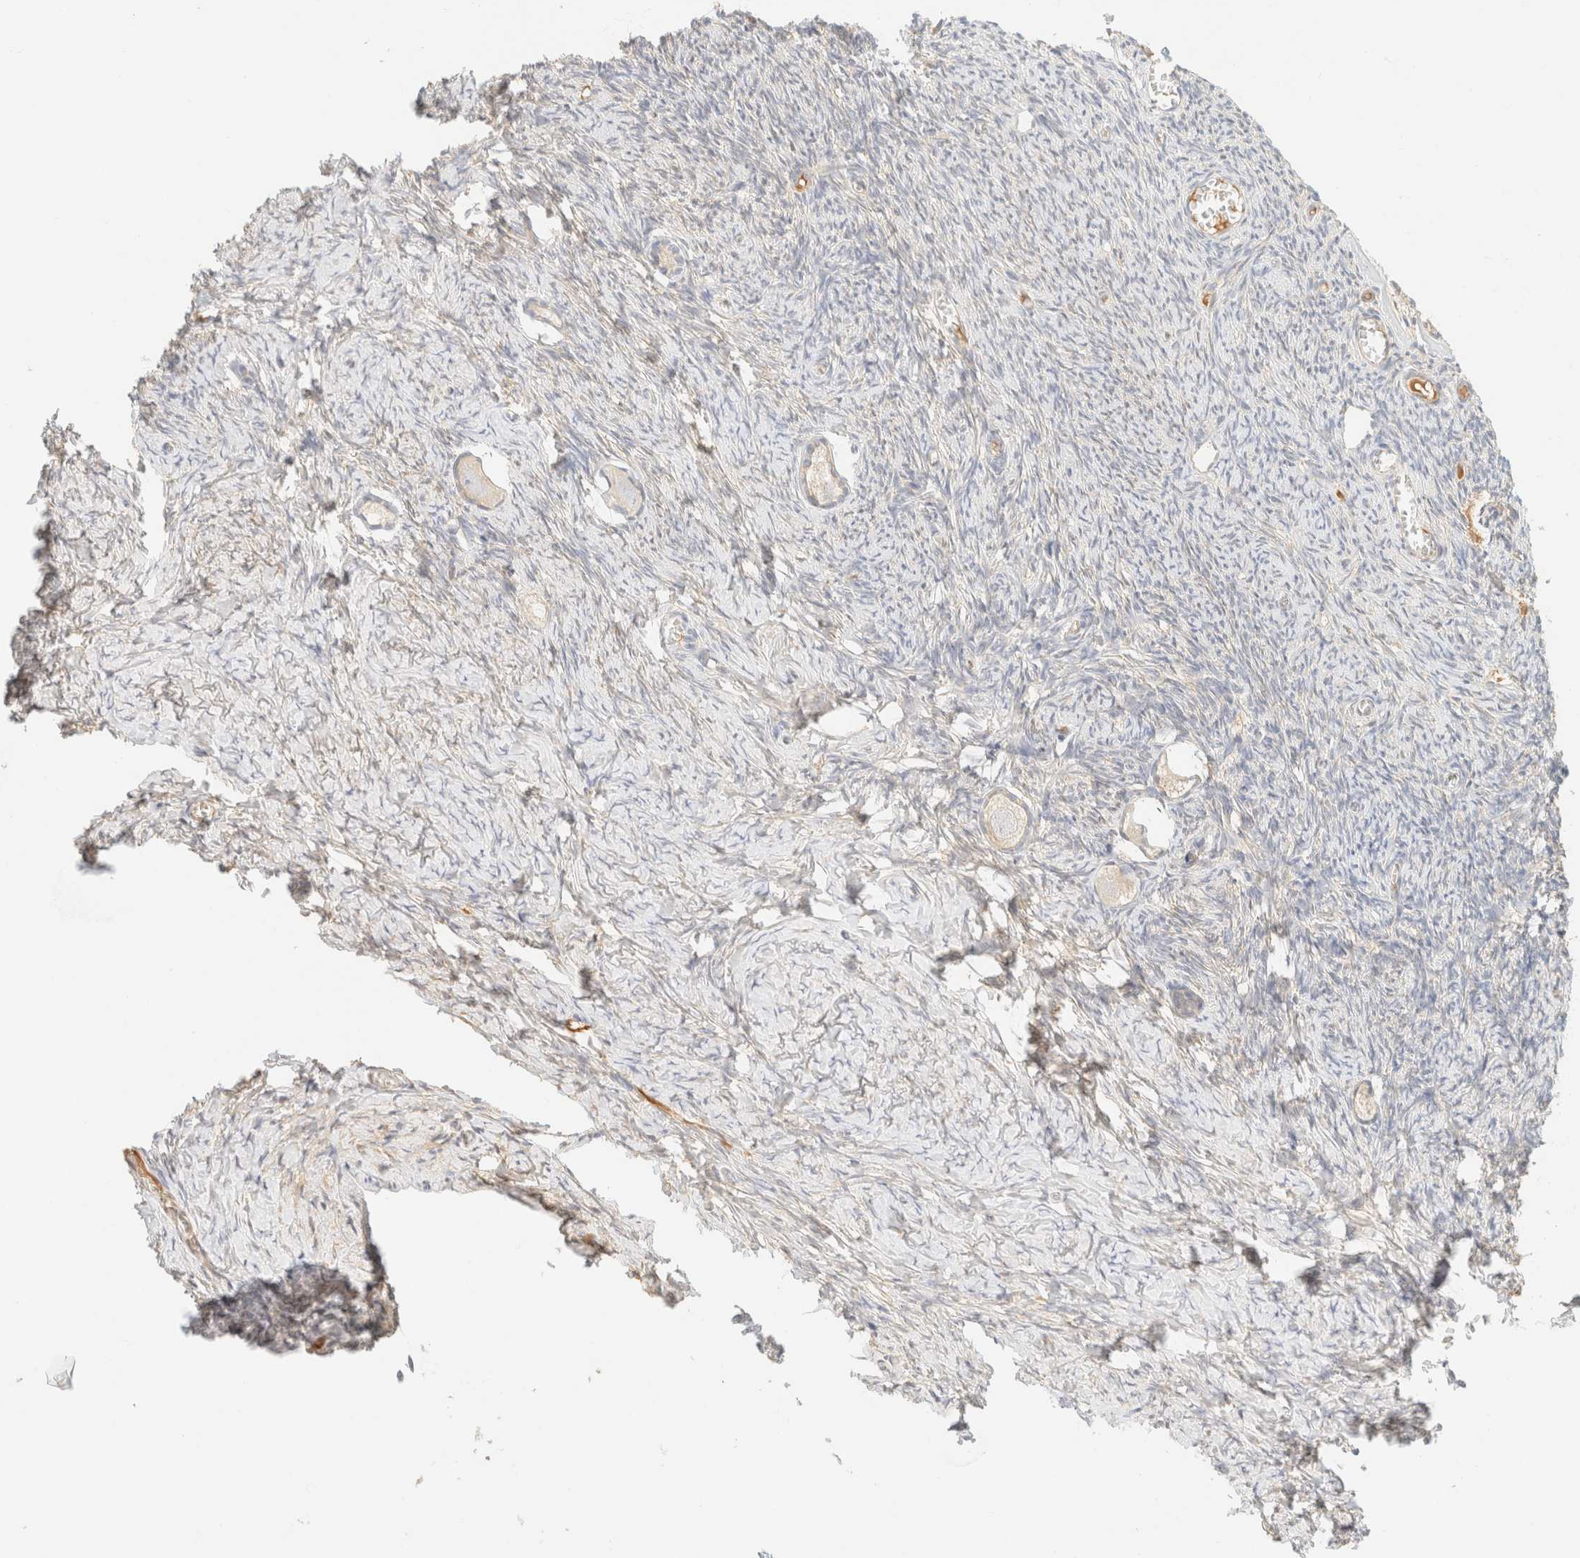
{"staining": {"intensity": "weak", "quantity": "25%-75%", "location": "cytoplasmic/membranous"}, "tissue": "ovary", "cell_type": "Follicle cells", "image_type": "normal", "snomed": [{"axis": "morphology", "description": "Normal tissue, NOS"}, {"axis": "topography", "description": "Ovary"}], "caption": "Immunohistochemistry (IHC) (DAB) staining of normal human ovary displays weak cytoplasmic/membranous protein staining in approximately 25%-75% of follicle cells. (Brightfield microscopy of DAB IHC at high magnification).", "gene": "FHOD1", "patient": {"sex": "female", "age": 27}}